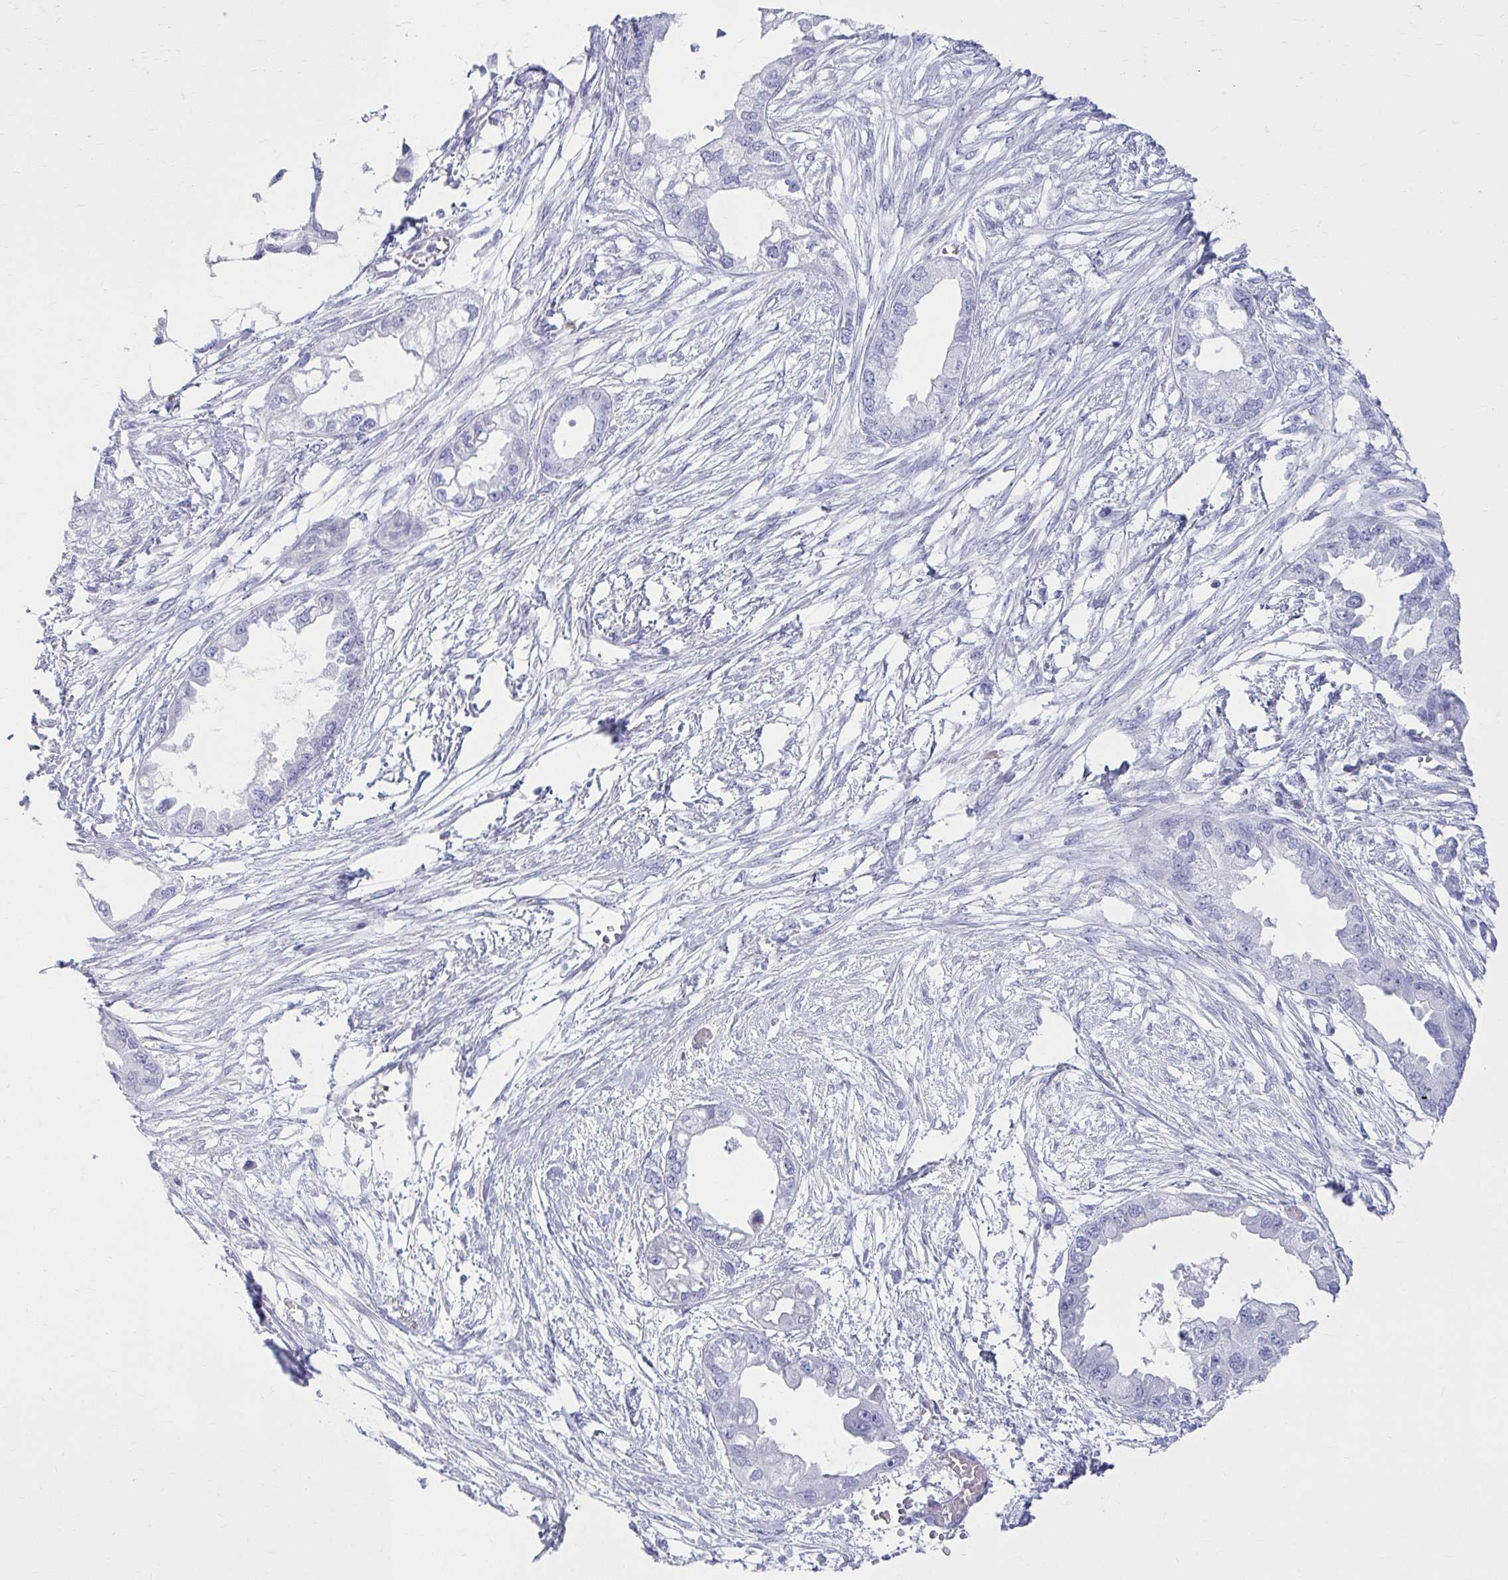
{"staining": {"intensity": "negative", "quantity": "none", "location": "none"}, "tissue": "endometrial cancer", "cell_type": "Tumor cells", "image_type": "cancer", "snomed": [{"axis": "morphology", "description": "Adenocarcinoma, NOS"}, {"axis": "morphology", "description": "Adenocarcinoma, metastatic, NOS"}, {"axis": "topography", "description": "Adipose tissue"}, {"axis": "topography", "description": "Endometrium"}], "caption": "This image is of endometrial cancer (metastatic adenocarcinoma) stained with immunohistochemistry (IHC) to label a protein in brown with the nuclei are counter-stained blue. There is no staining in tumor cells.", "gene": "ATP4B", "patient": {"sex": "female", "age": 67}}